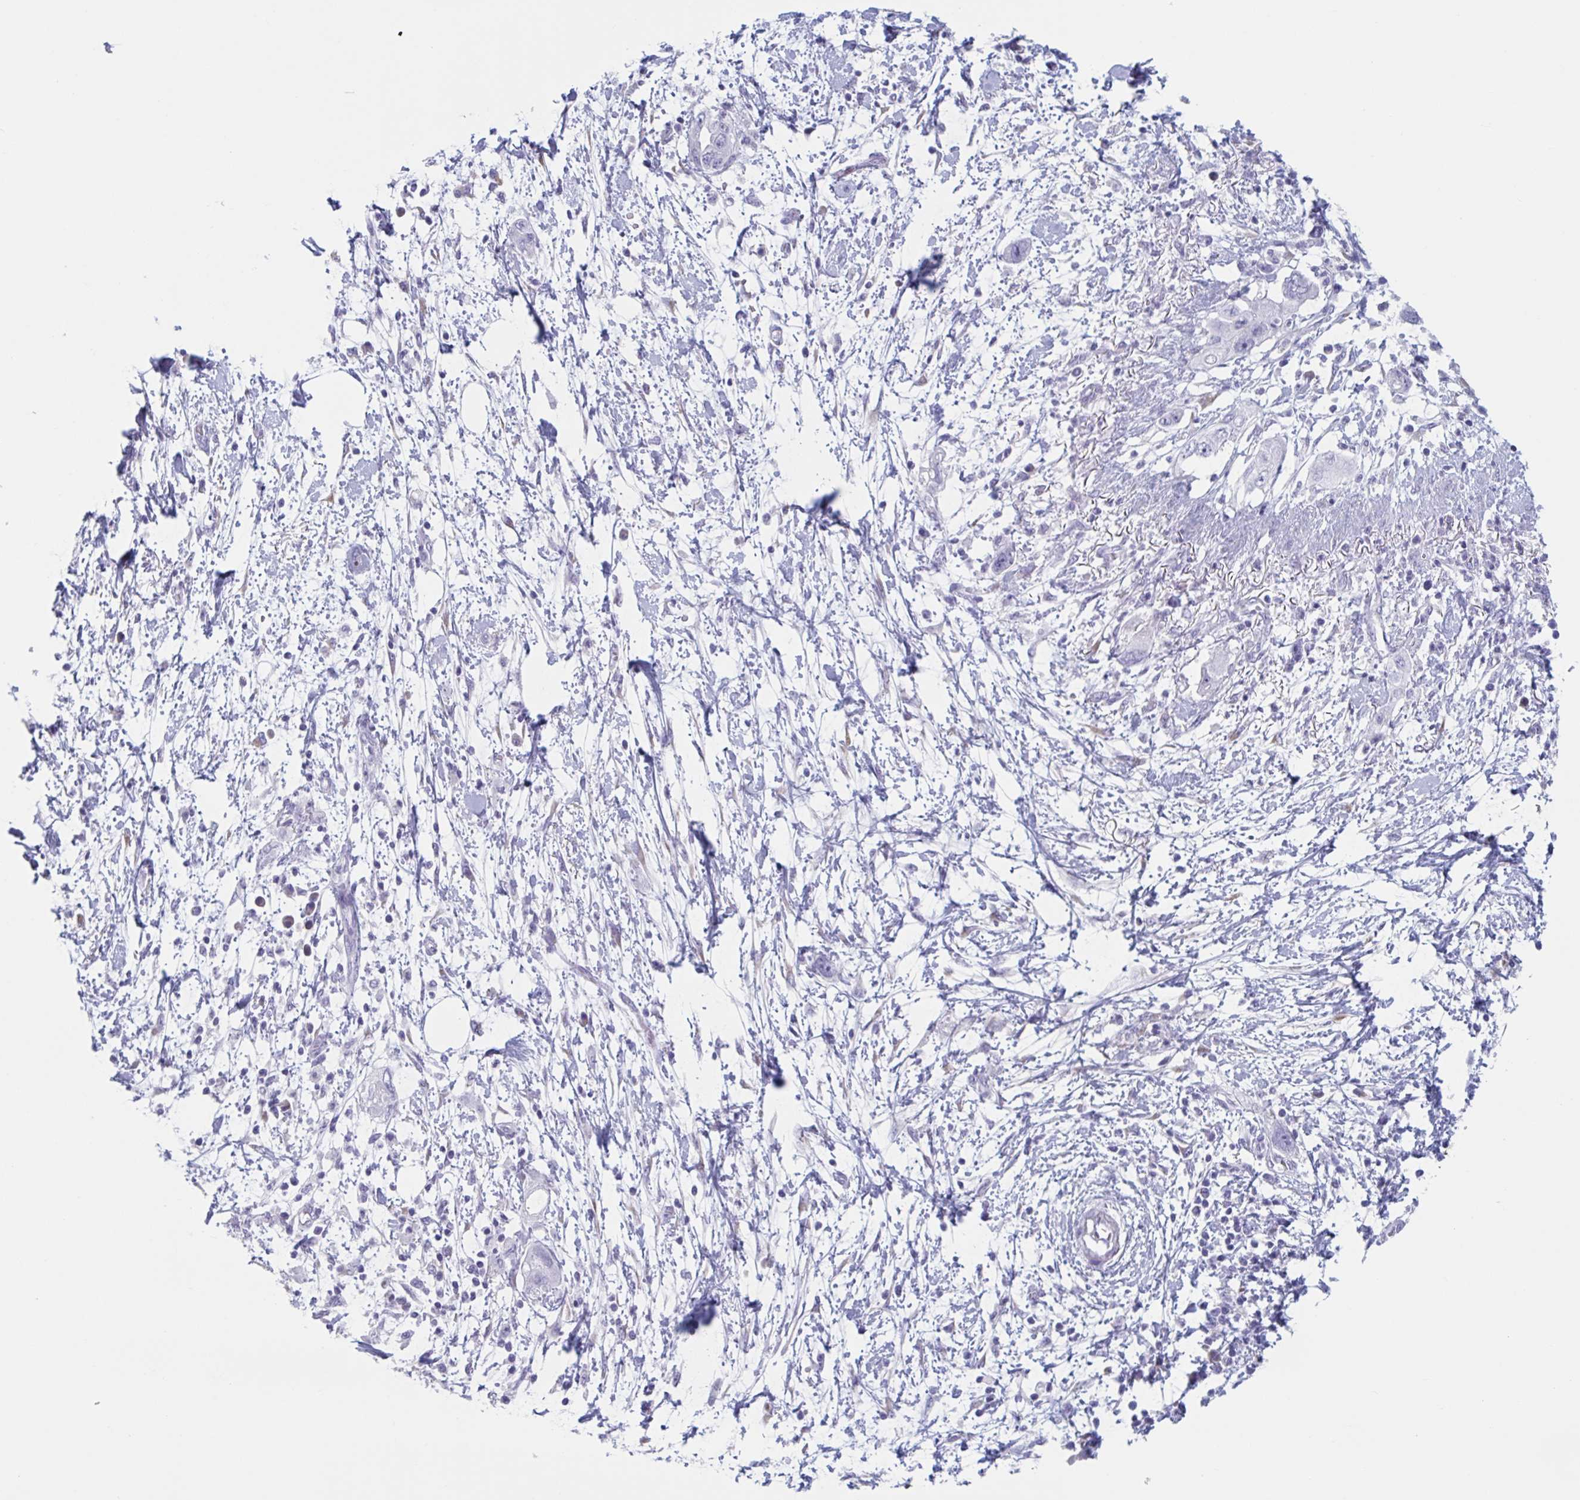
{"staining": {"intensity": "negative", "quantity": "none", "location": "none"}, "tissue": "pancreatic cancer", "cell_type": "Tumor cells", "image_type": "cancer", "snomed": [{"axis": "morphology", "description": "Adenocarcinoma, NOS"}, {"axis": "topography", "description": "Pancreas"}], "caption": "This is an immunohistochemistry (IHC) photomicrograph of human pancreatic adenocarcinoma. There is no expression in tumor cells.", "gene": "HSD11B2", "patient": {"sex": "female", "age": 72}}